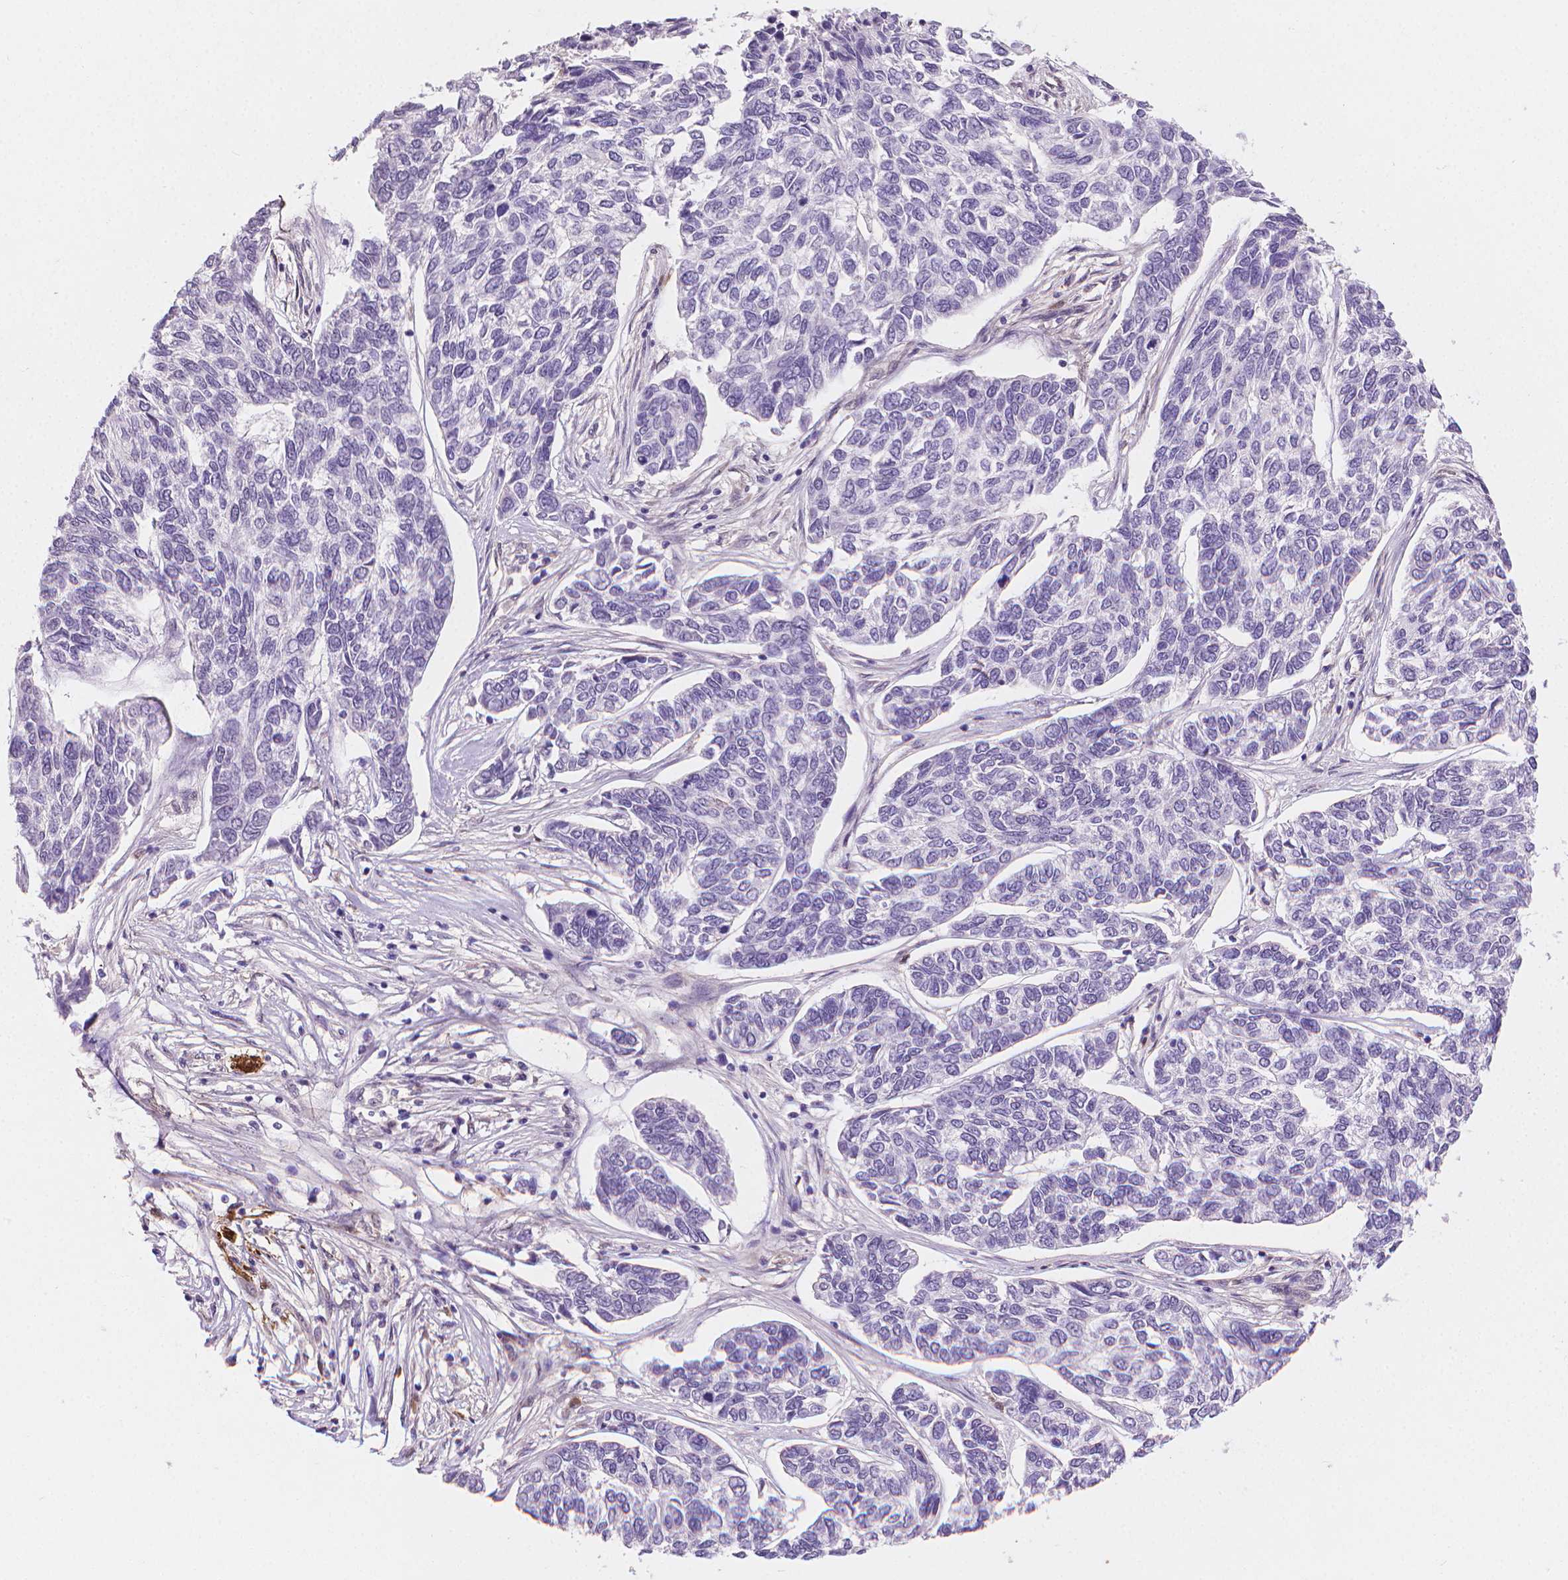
{"staining": {"intensity": "negative", "quantity": "none", "location": "none"}, "tissue": "skin cancer", "cell_type": "Tumor cells", "image_type": "cancer", "snomed": [{"axis": "morphology", "description": "Basal cell carcinoma"}, {"axis": "topography", "description": "Skin"}], "caption": "Immunohistochemistry (IHC) micrograph of neoplastic tissue: skin basal cell carcinoma stained with DAB demonstrates no significant protein staining in tumor cells.", "gene": "TNFAIP2", "patient": {"sex": "female", "age": 65}}